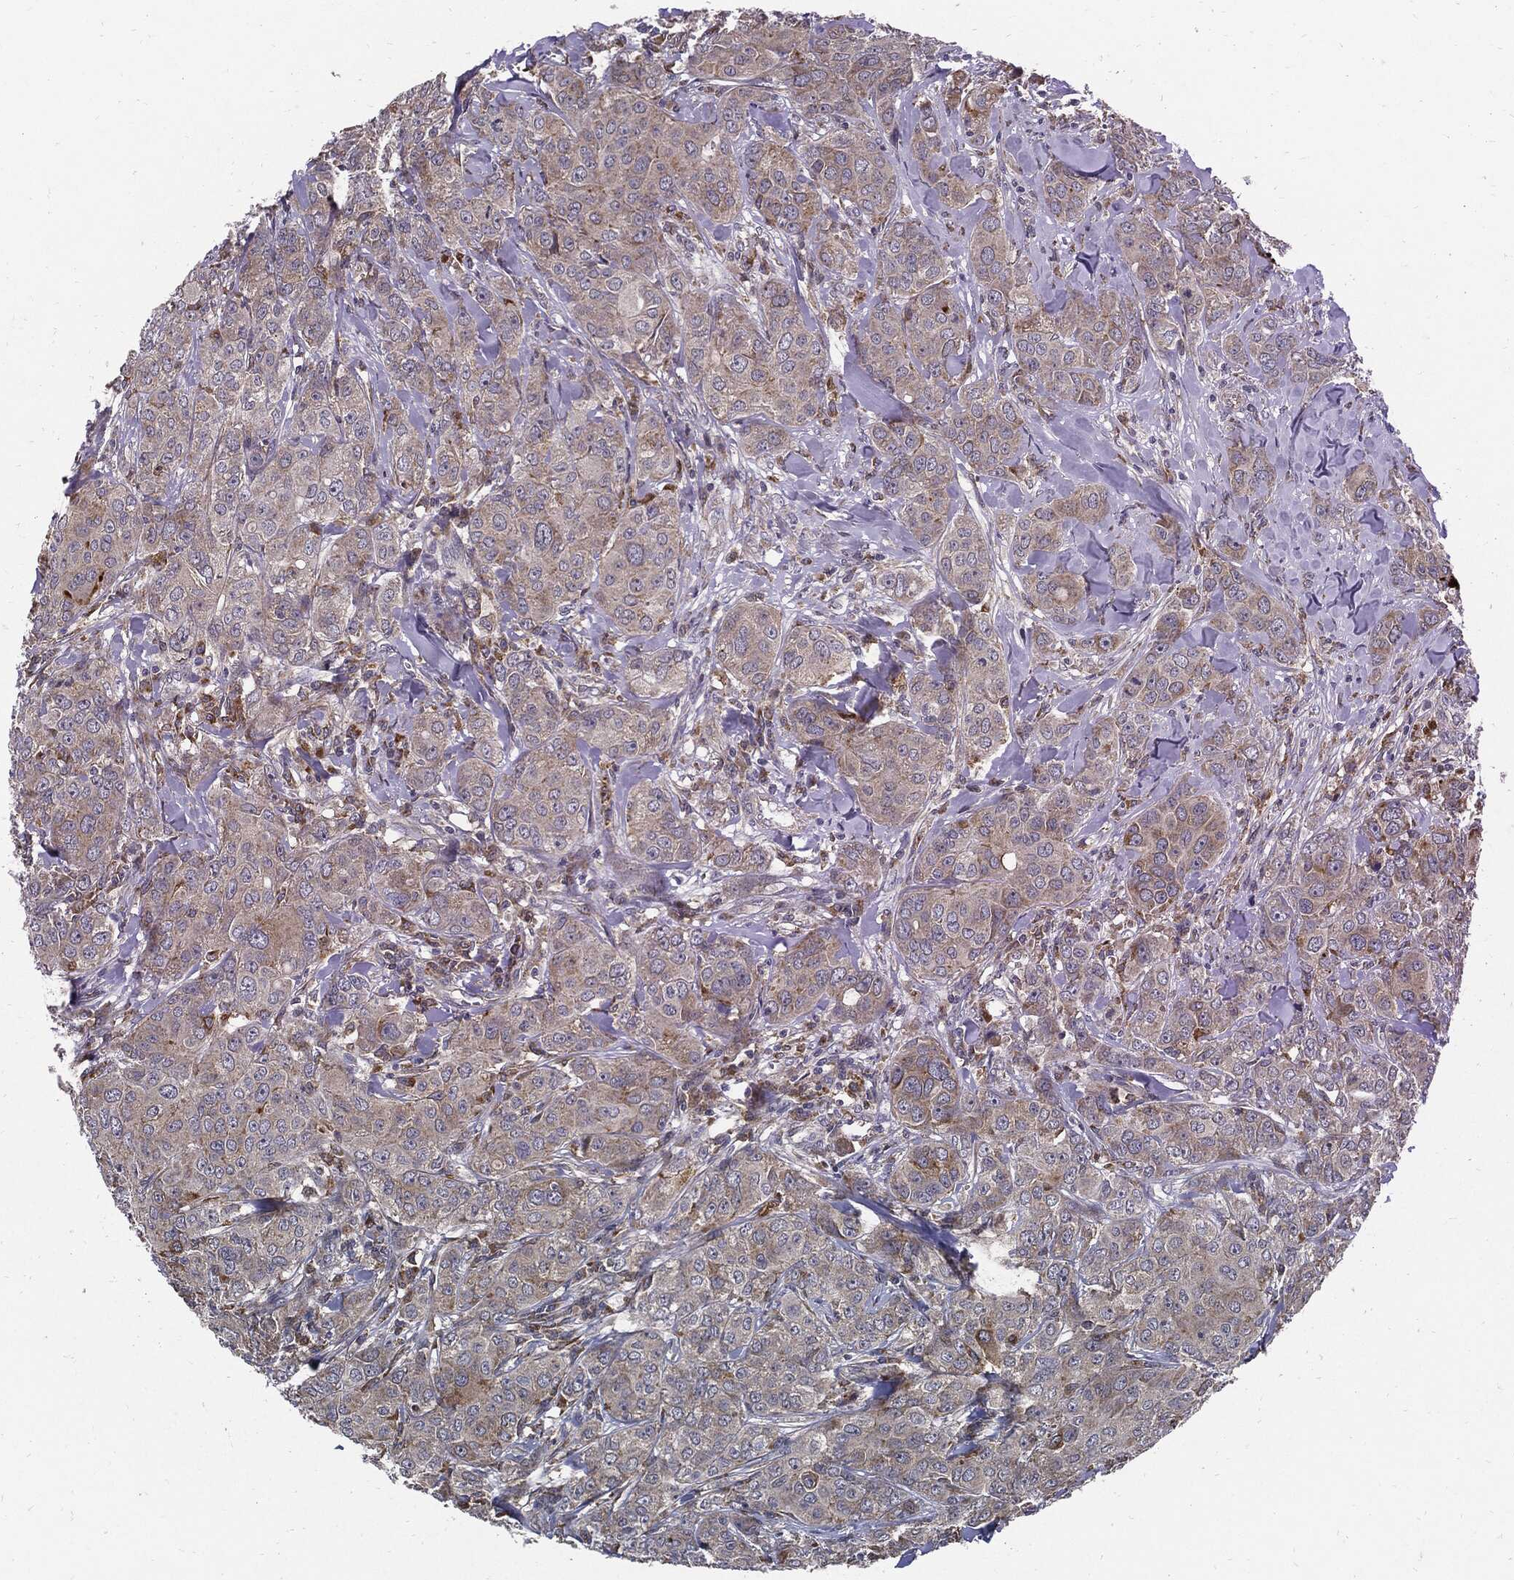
{"staining": {"intensity": "weak", "quantity": "<25%", "location": "cytoplasmic/membranous"}, "tissue": "breast cancer", "cell_type": "Tumor cells", "image_type": "cancer", "snomed": [{"axis": "morphology", "description": "Duct carcinoma"}, {"axis": "topography", "description": "Breast"}], "caption": "A micrograph of human breast cancer (intraductal carcinoma) is negative for staining in tumor cells. (DAB immunohistochemistry, high magnification).", "gene": "SLC31A2", "patient": {"sex": "female", "age": 43}}